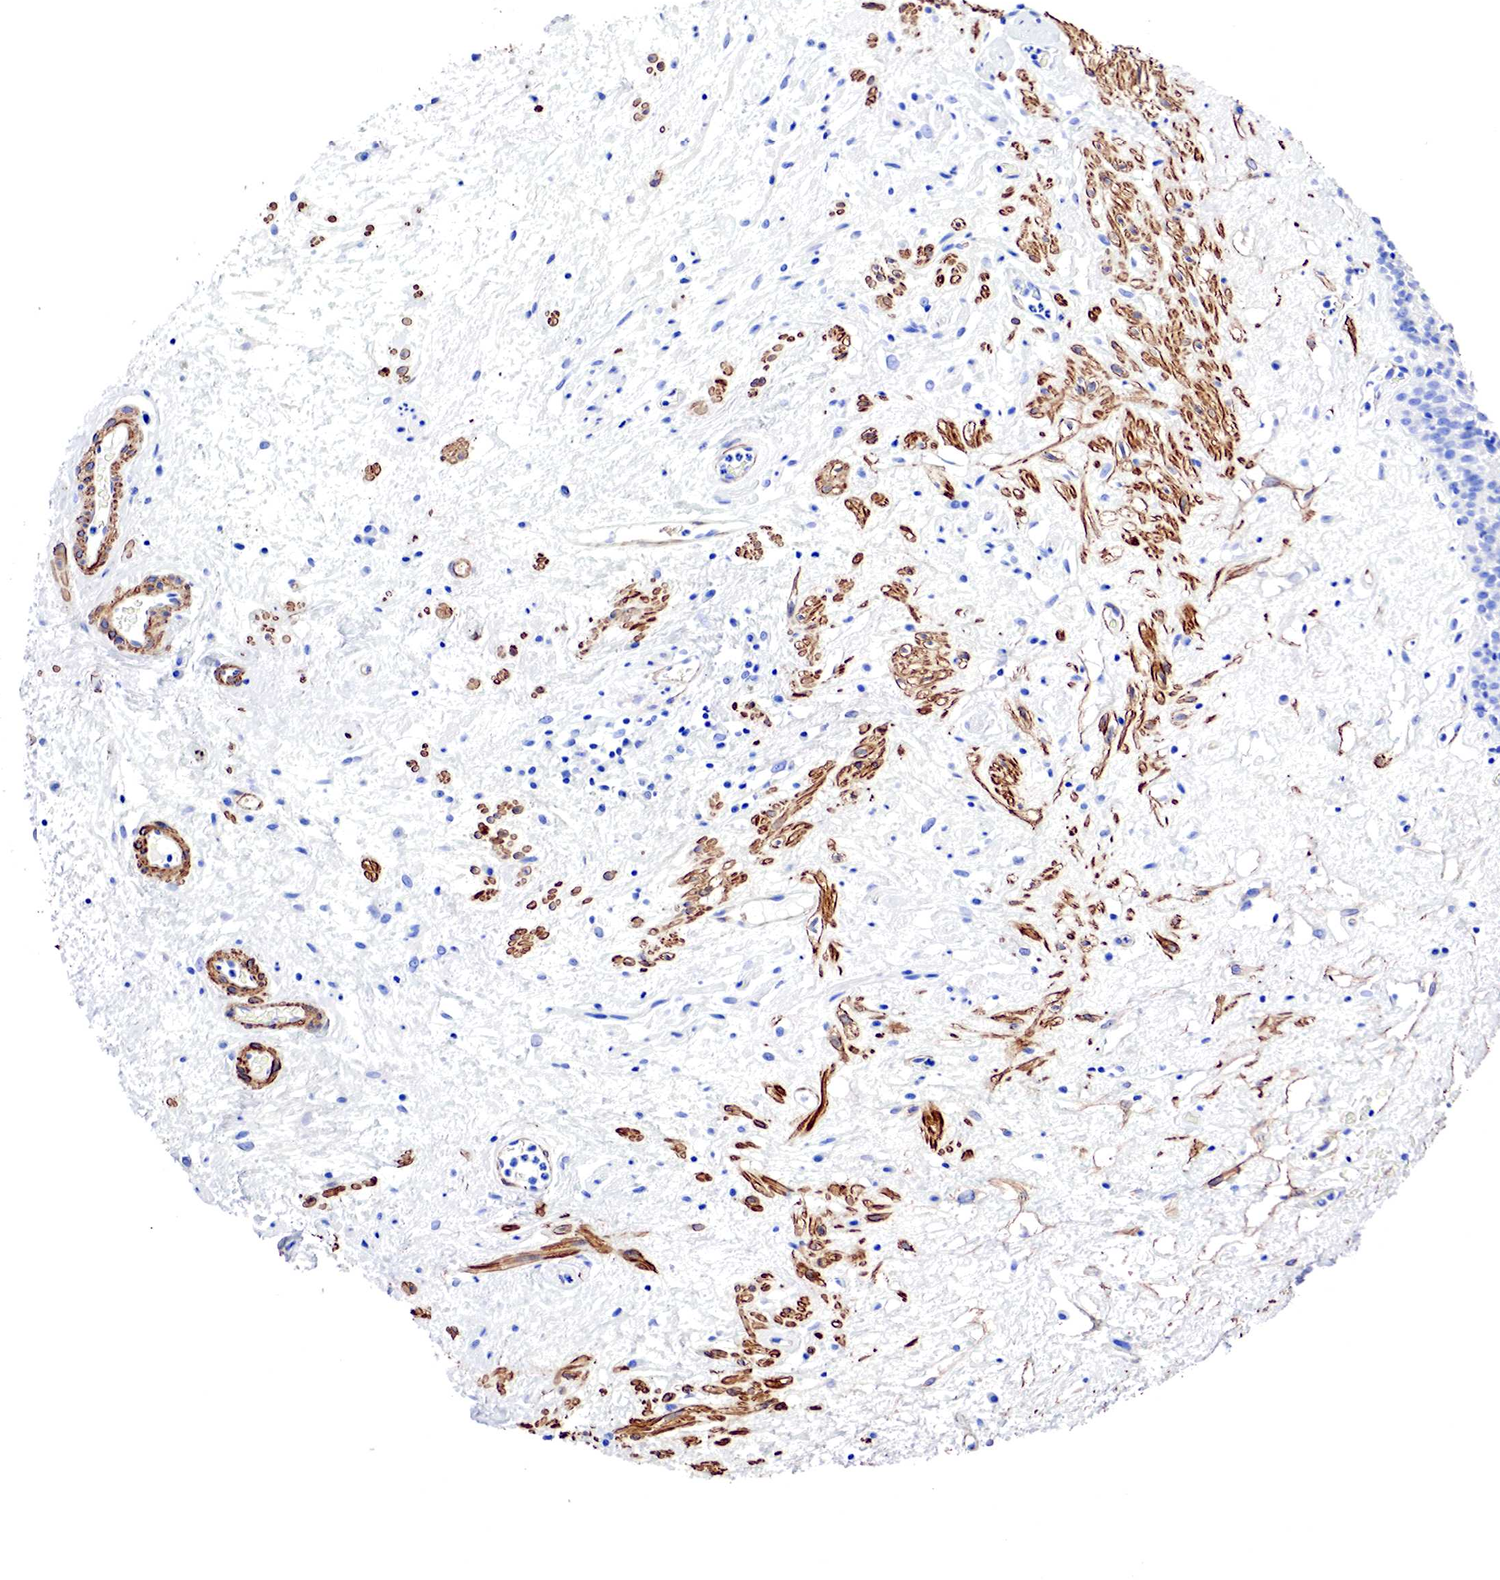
{"staining": {"intensity": "negative", "quantity": "none", "location": "none"}, "tissue": "urinary bladder", "cell_type": "Urothelial cells", "image_type": "normal", "snomed": [{"axis": "morphology", "description": "Normal tissue, NOS"}, {"axis": "topography", "description": "Urinary bladder"}], "caption": "Human urinary bladder stained for a protein using IHC demonstrates no positivity in urothelial cells.", "gene": "TPM1", "patient": {"sex": "male", "age": 48}}